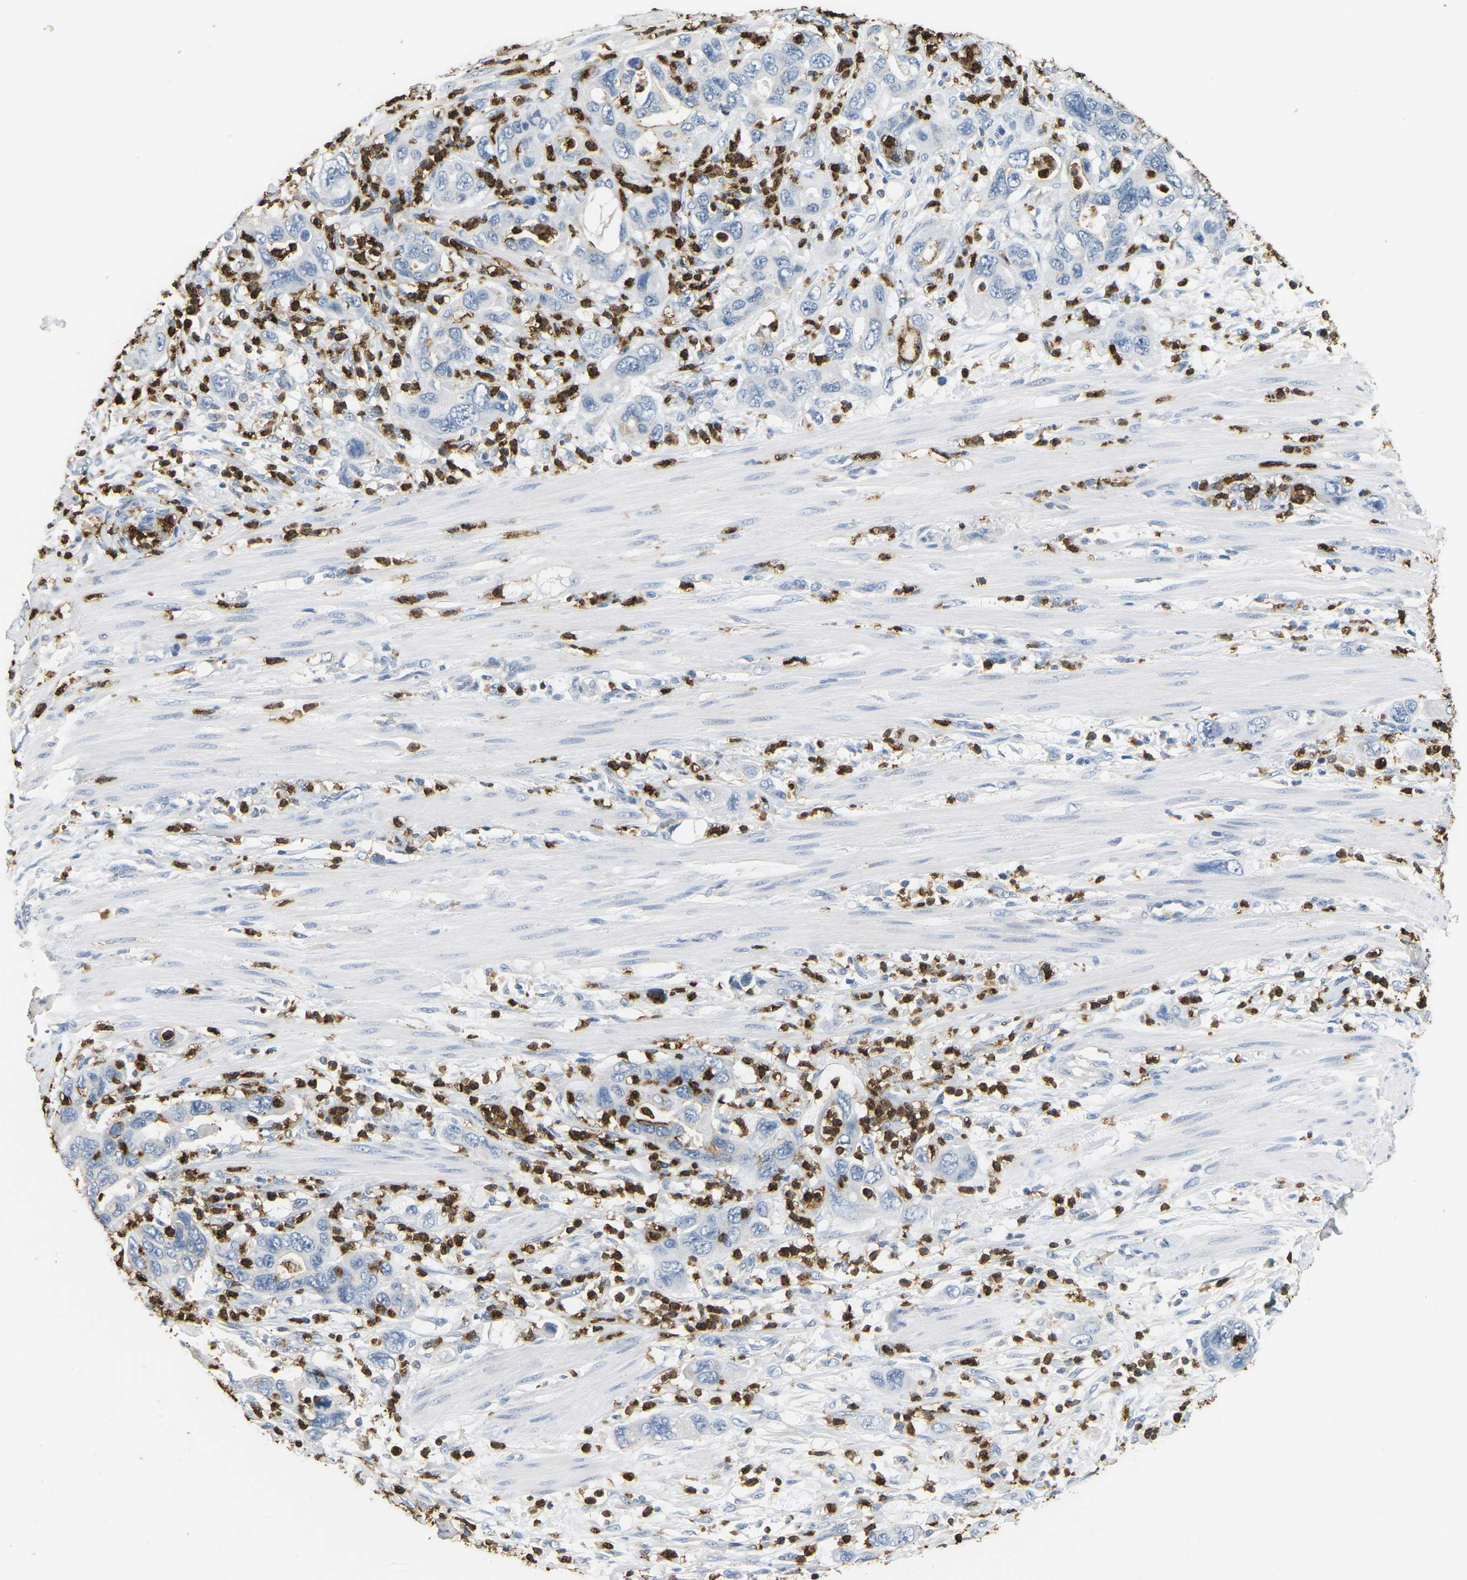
{"staining": {"intensity": "negative", "quantity": "none", "location": "none"}, "tissue": "pancreatic cancer", "cell_type": "Tumor cells", "image_type": "cancer", "snomed": [{"axis": "morphology", "description": "Adenocarcinoma, NOS"}, {"axis": "topography", "description": "Pancreas"}], "caption": "Adenocarcinoma (pancreatic) was stained to show a protein in brown. There is no significant staining in tumor cells. The staining is performed using DAB (3,3'-diaminobenzidine) brown chromogen with nuclei counter-stained in using hematoxylin.", "gene": "ADM", "patient": {"sex": "female", "age": 71}}